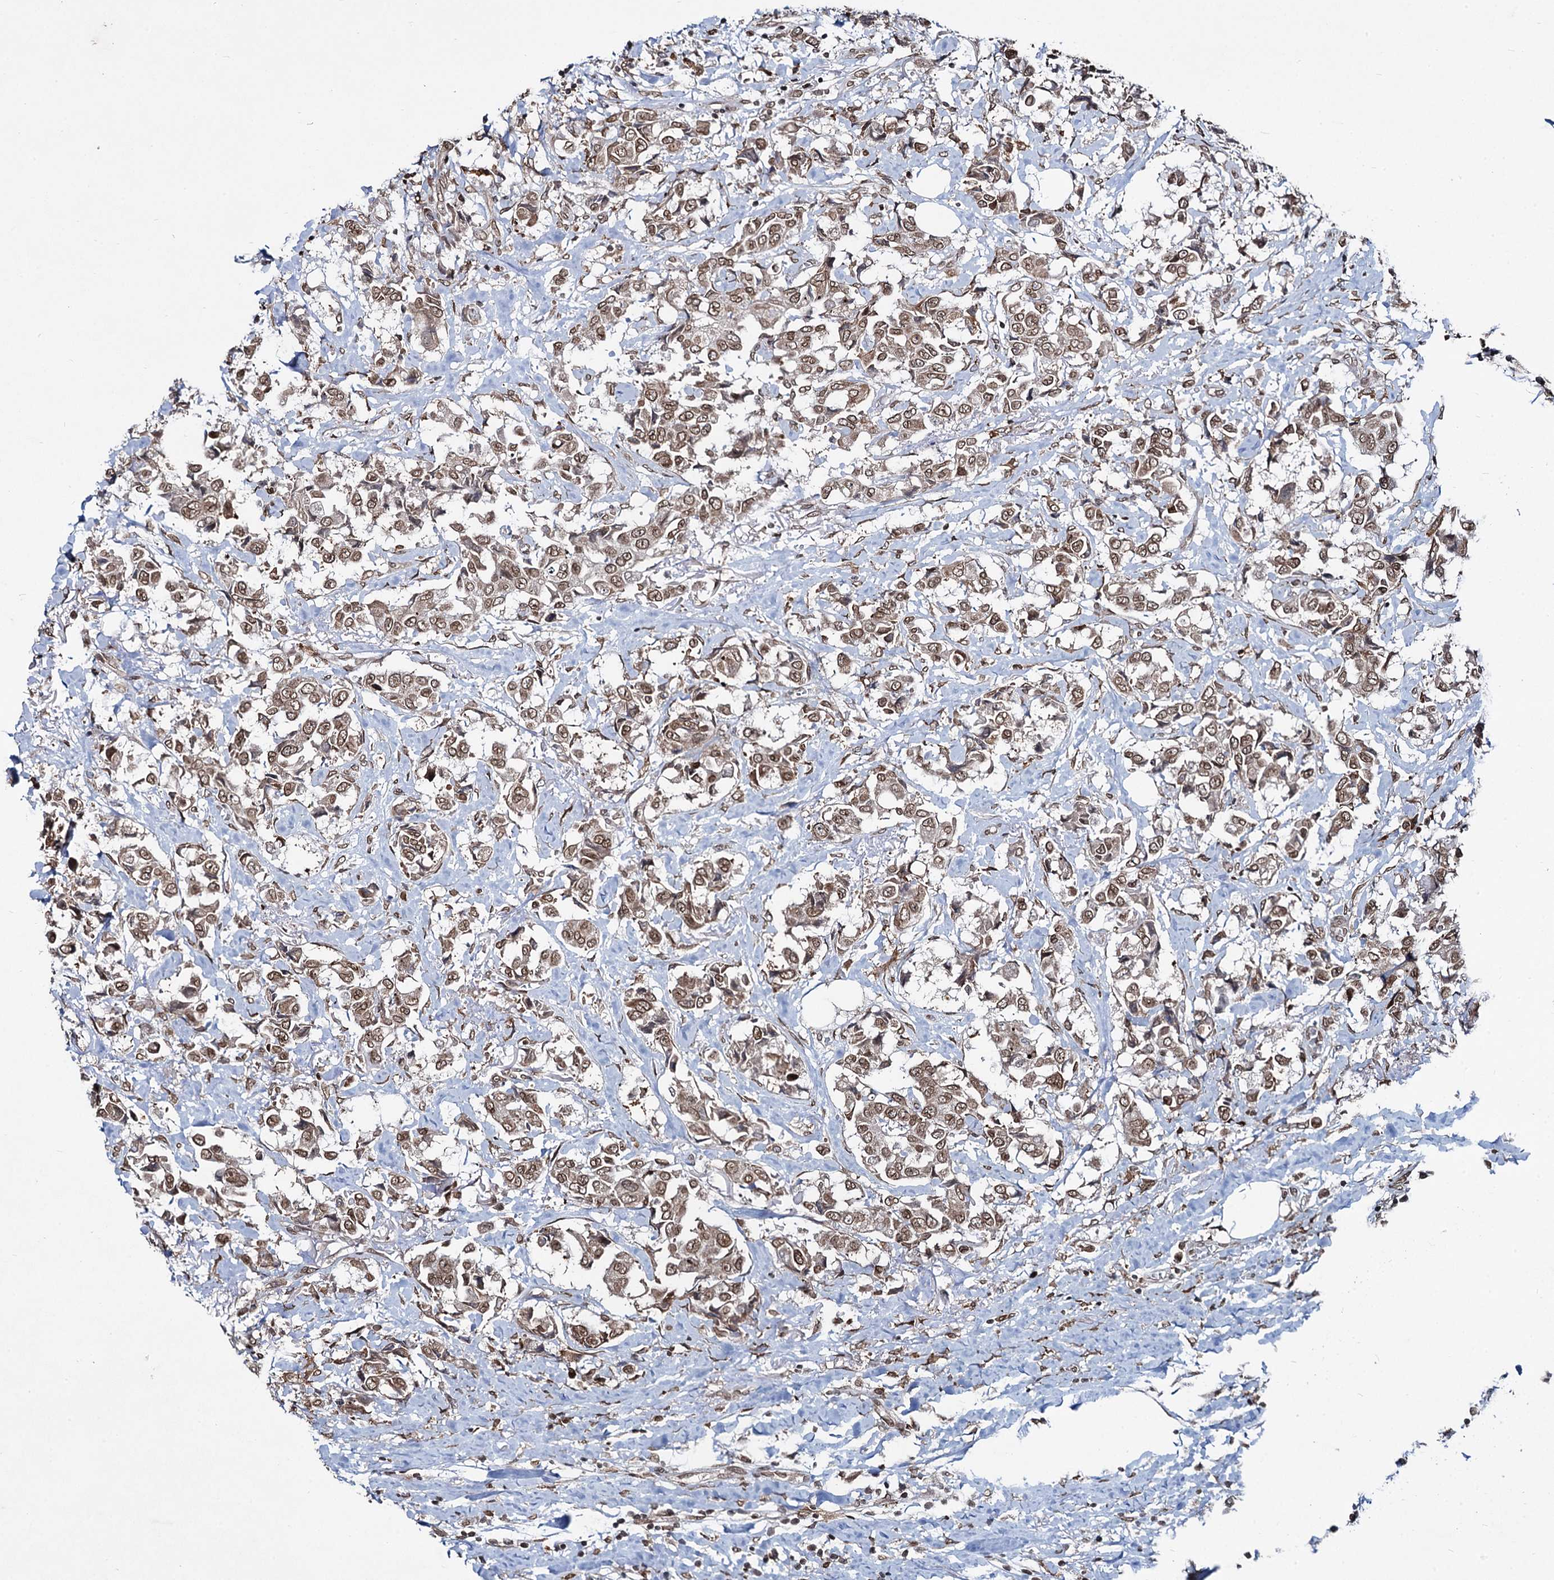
{"staining": {"intensity": "moderate", "quantity": ">75%", "location": "cytoplasmic/membranous,nuclear"}, "tissue": "breast cancer", "cell_type": "Tumor cells", "image_type": "cancer", "snomed": [{"axis": "morphology", "description": "Duct carcinoma"}, {"axis": "topography", "description": "Breast"}], "caption": "Moderate cytoplasmic/membranous and nuclear staining for a protein is appreciated in approximately >75% of tumor cells of breast cancer using immunohistochemistry.", "gene": "RNF6", "patient": {"sex": "female", "age": 80}}